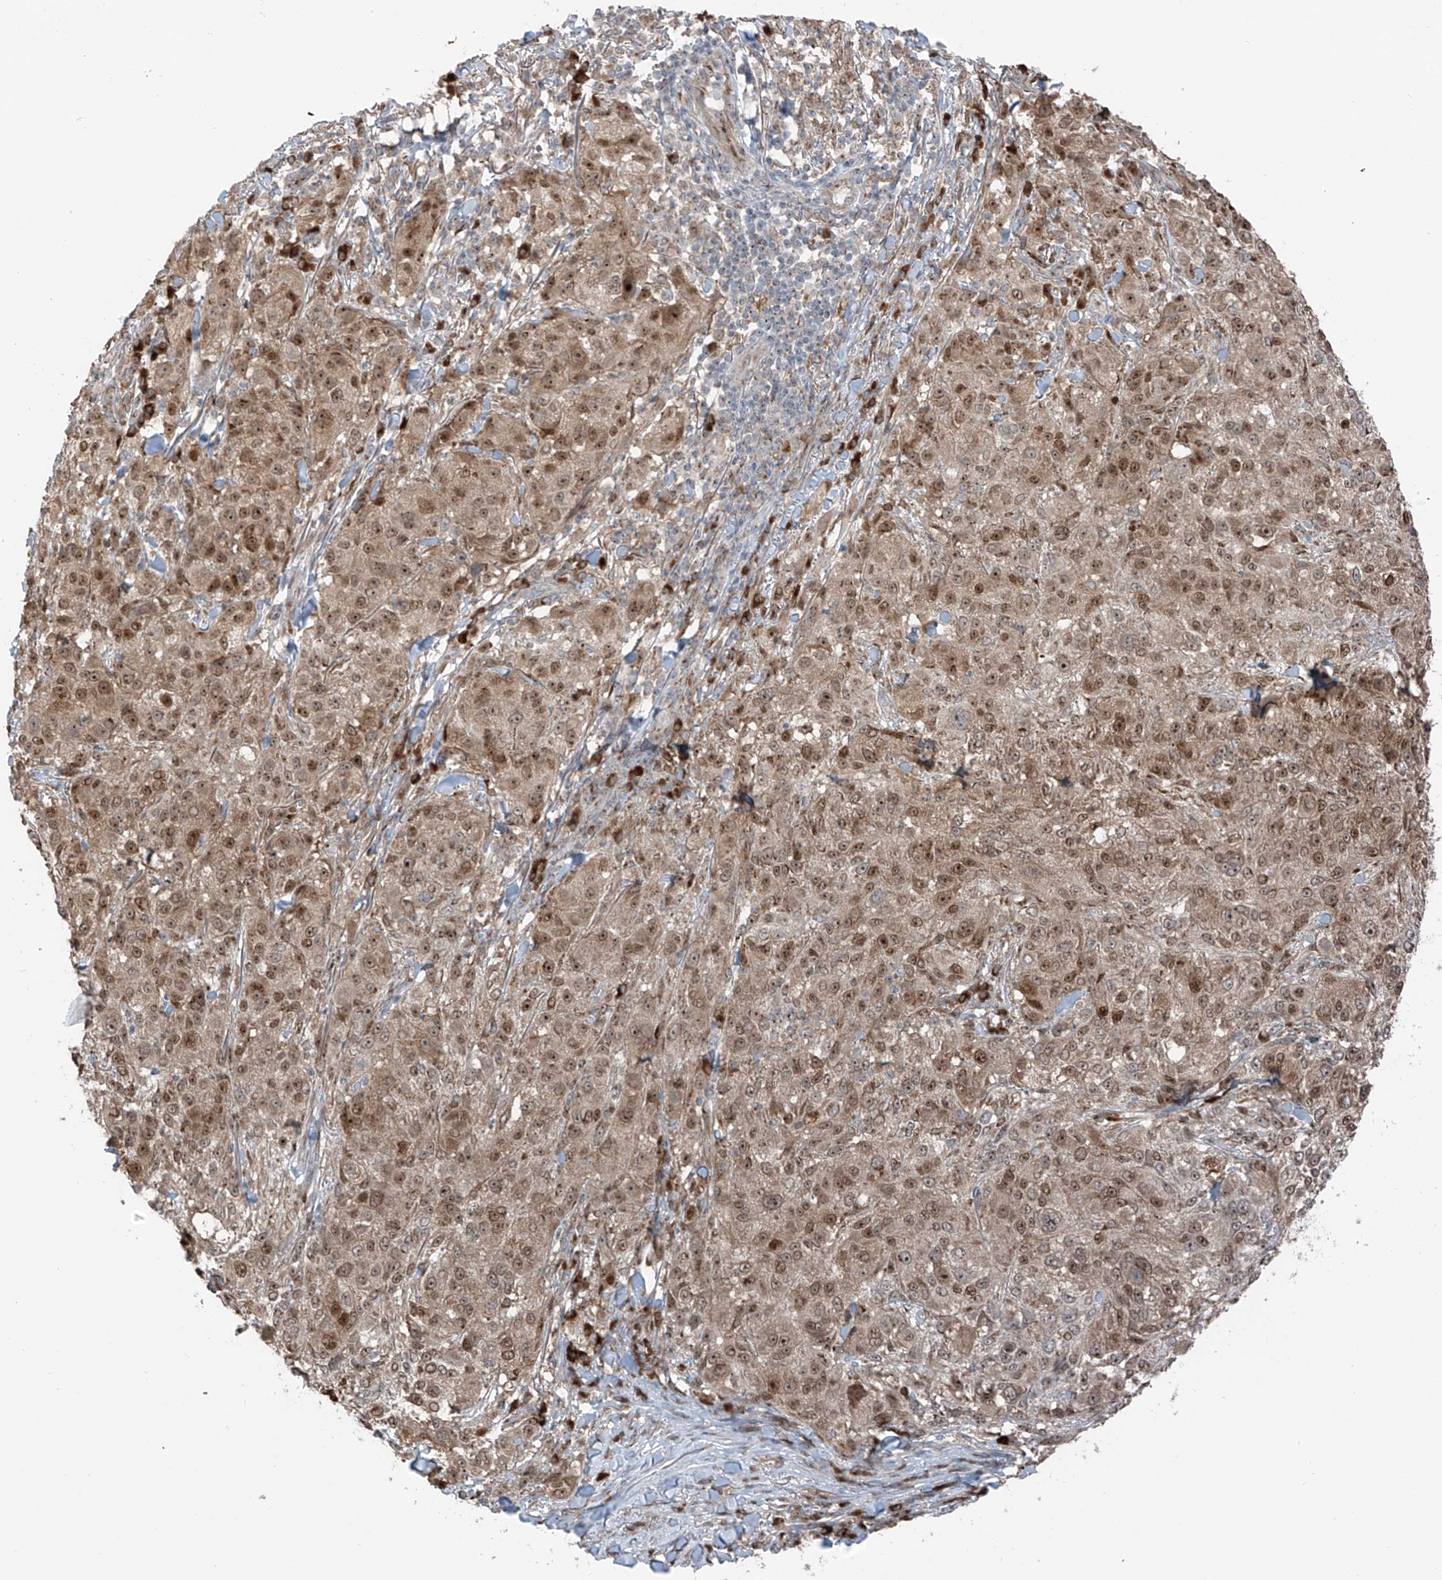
{"staining": {"intensity": "moderate", "quantity": ">75%", "location": "cytoplasmic/membranous,nuclear"}, "tissue": "melanoma", "cell_type": "Tumor cells", "image_type": "cancer", "snomed": [{"axis": "morphology", "description": "Necrosis, NOS"}, {"axis": "morphology", "description": "Malignant melanoma, NOS"}, {"axis": "topography", "description": "Skin"}], "caption": "Brown immunohistochemical staining in human melanoma demonstrates moderate cytoplasmic/membranous and nuclear expression in approximately >75% of tumor cells.", "gene": "ERLEC1", "patient": {"sex": "female", "age": 87}}